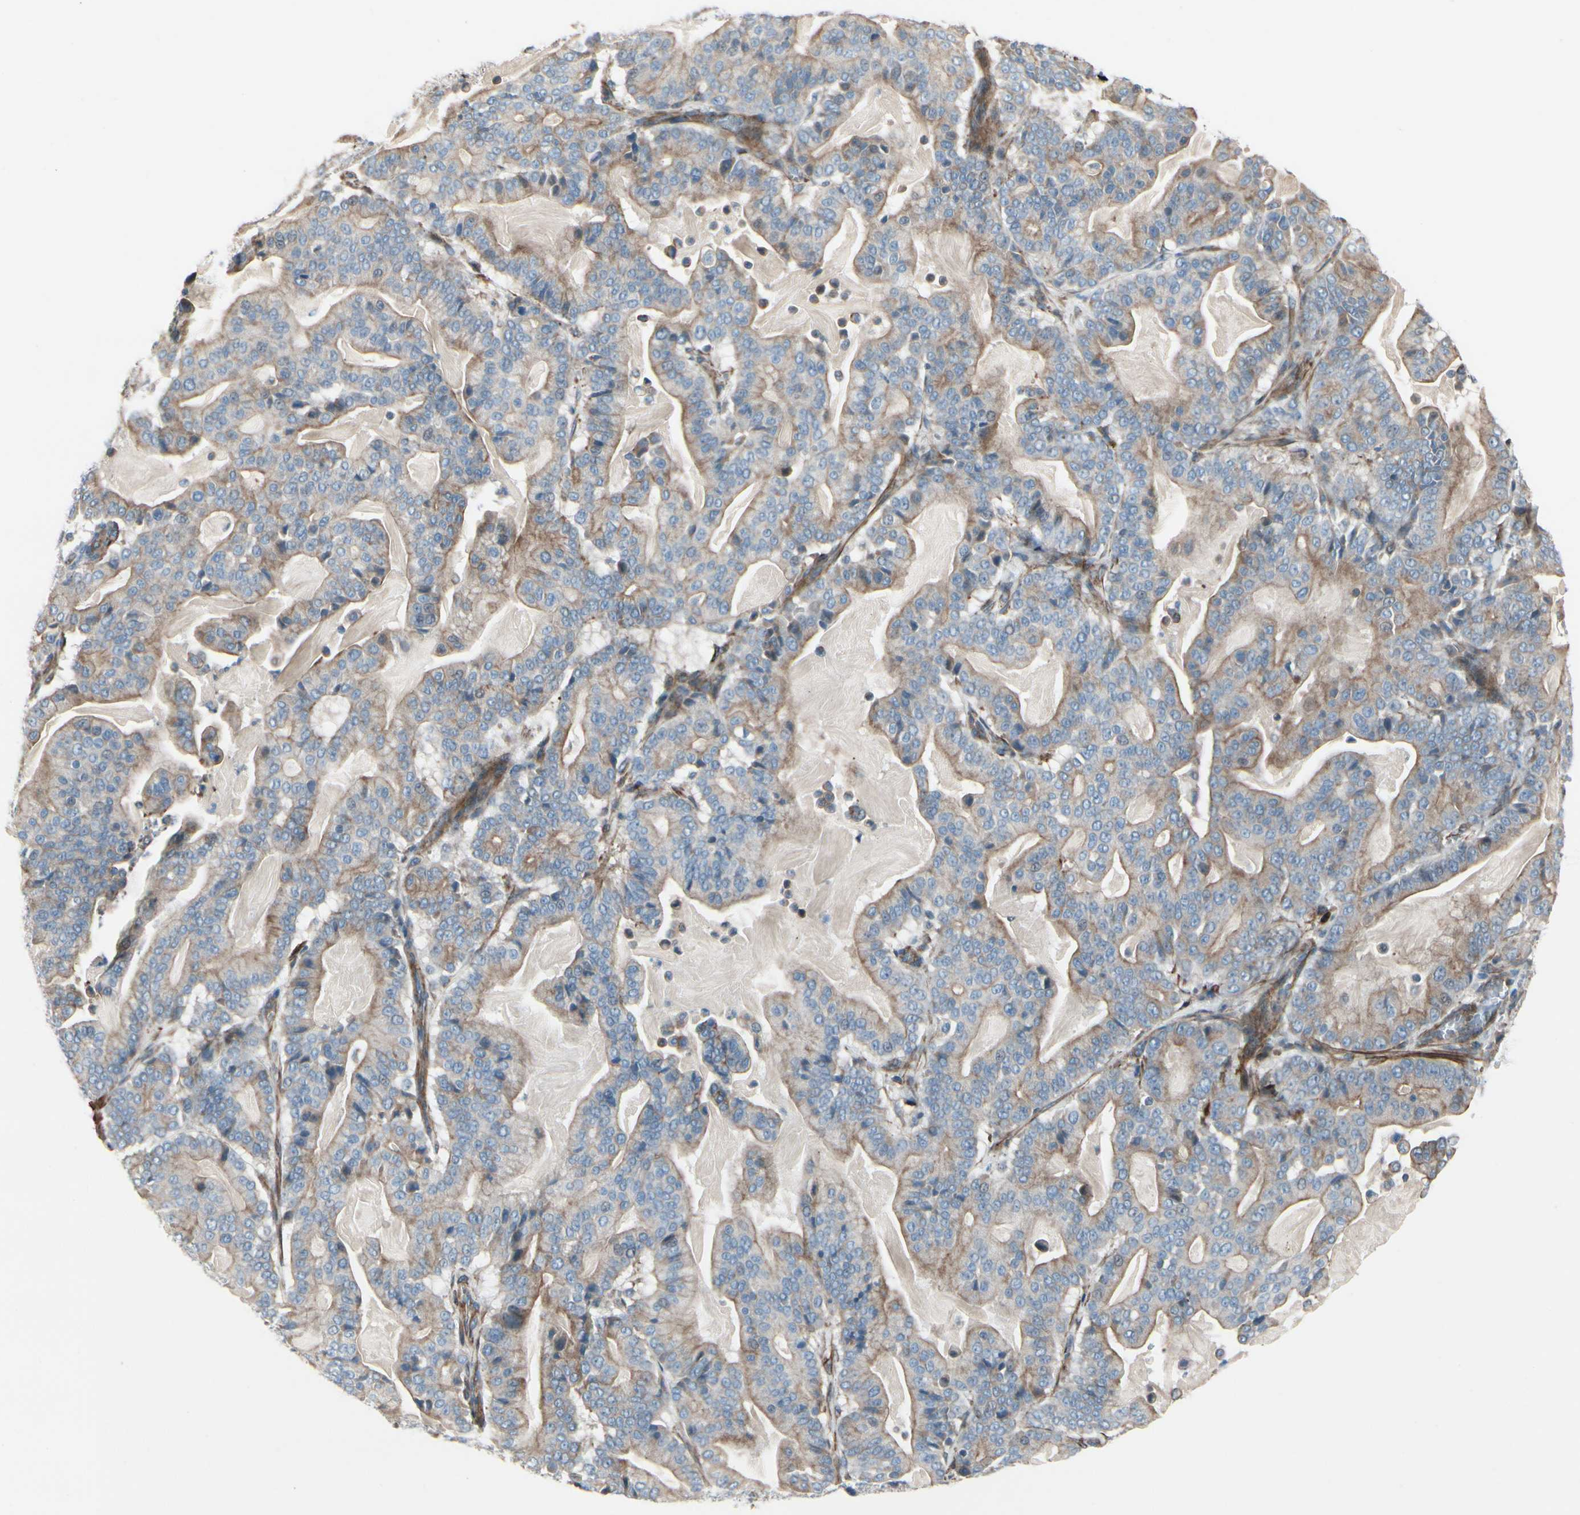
{"staining": {"intensity": "weak", "quantity": "25%-75%", "location": "cytoplasmic/membranous"}, "tissue": "pancreatic cancer", "cell_type": "Tumor cells", "image_type": "cancer", "snomed": [{"axis": "morphology", "description": "Adenocarcinoma, NOS"}, {"axis": "topography", "description": "Pancreas"}], "caption": "Tumor cells demonstrate weak cytoplasmic/membranous staining in approximately 25%-75% of cells in pancreatic cancer. Immunohistochemistry stains the protein in brown and the nuclei are stained blue.", "gene": "TPM1", "patient": {"sex": "male", "age": 63}}